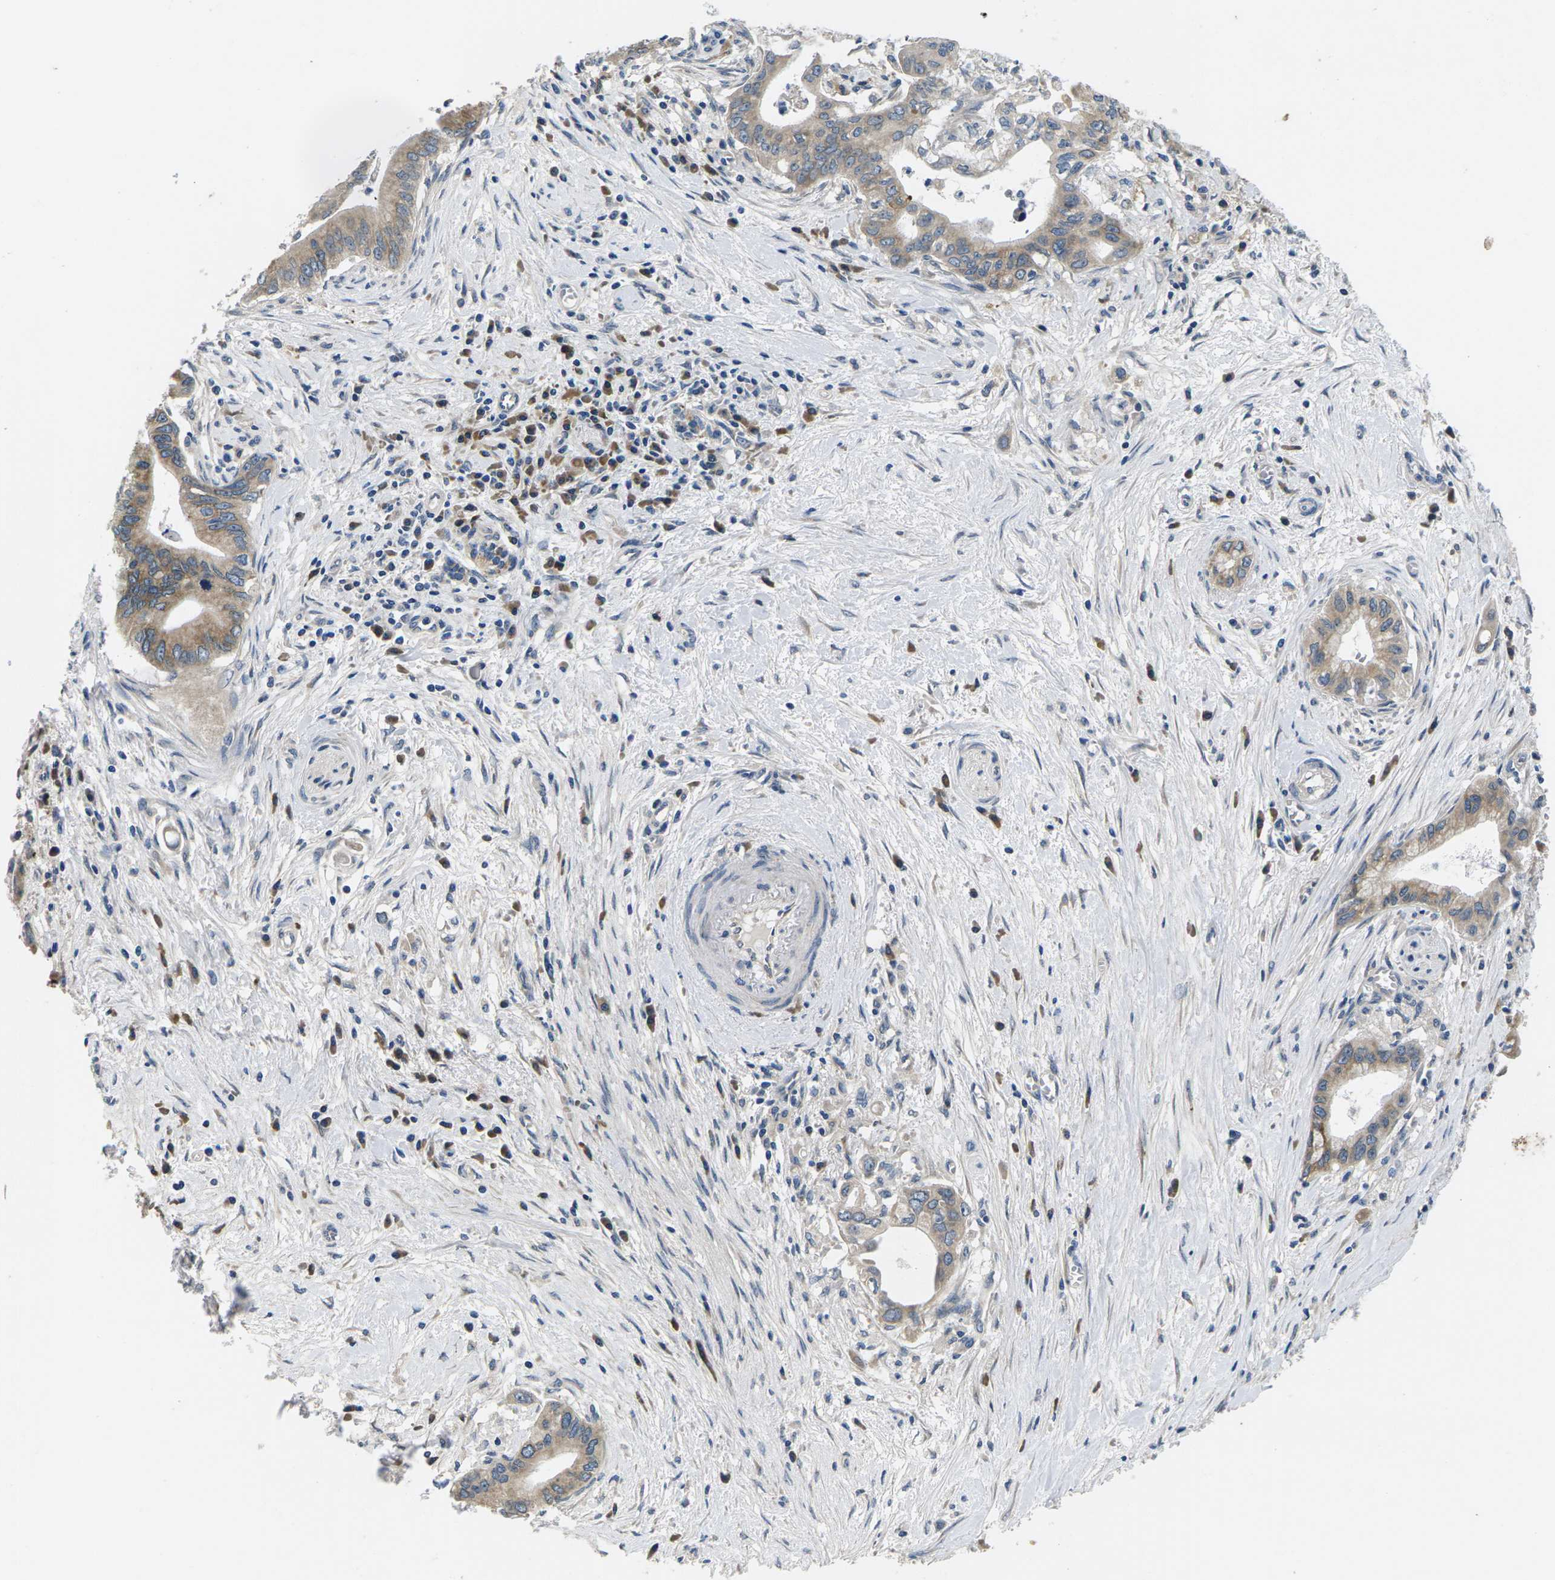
{"staining": {"intensity": "weak", "quantity": ">75%", "location": "cytoplasmic/membranous"}, "tissue": "pancreatic cancer", "cell_type": "Tumor cells", "image_type": "cancer", "snomed": [{"axis": "morphology", "description": "Adenocarcinoma, NOS"}, {"axis": "topography", "description": "Pancreas"}], "caption": "Immunohistochemical staining of pancreatic adenocarcinoma shows low levels of weak cytoplasmic/membranous positivity in about >75% of tumor cells.", "gene": "ERGIC3", "patient": {"sex": "female", "age": 73}}